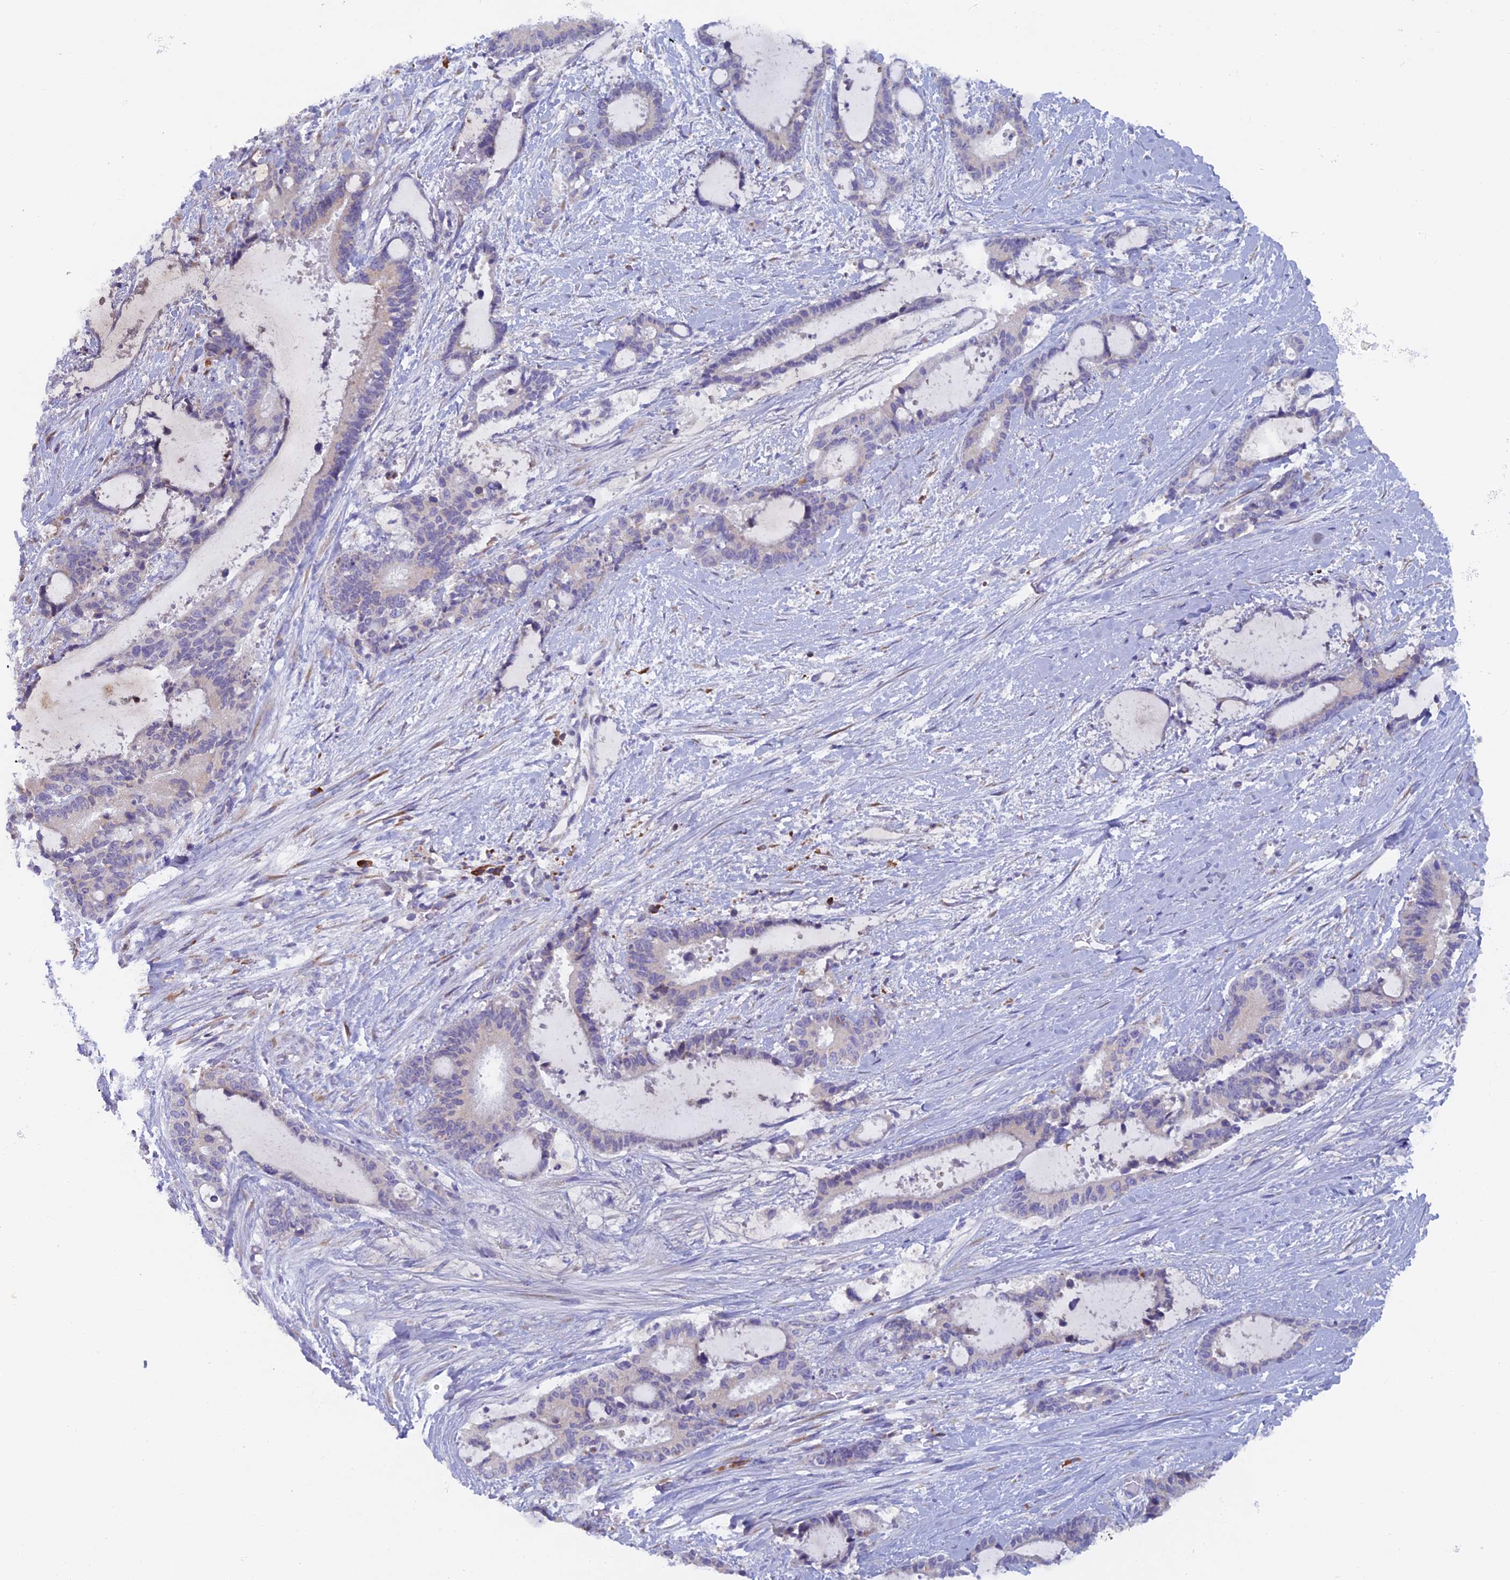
{"staining": {"intensity": "negative", "quantity": "none", "location": "none"}, "tissue": "liver cancer", "cell_type": "Tumor cells", "image_type": "cancer", "snomed": [{"axis": "morphology", "description": "Normal tissue, NOS"}, {"axis": "morphology", "description": "Cholangiocarcinoma"}, {"axis": "topography", "description": "Liver"}, {"axis": "topography", "description": "Peripheral nerve tissue"}], "caption": "Tumor cells show no significant staining in liver cancer (cholangiocarcinoma). Nuclei are stained in blue.", "gene": "ABI3BP", "patient": {"sex": "female", "age": 73}}